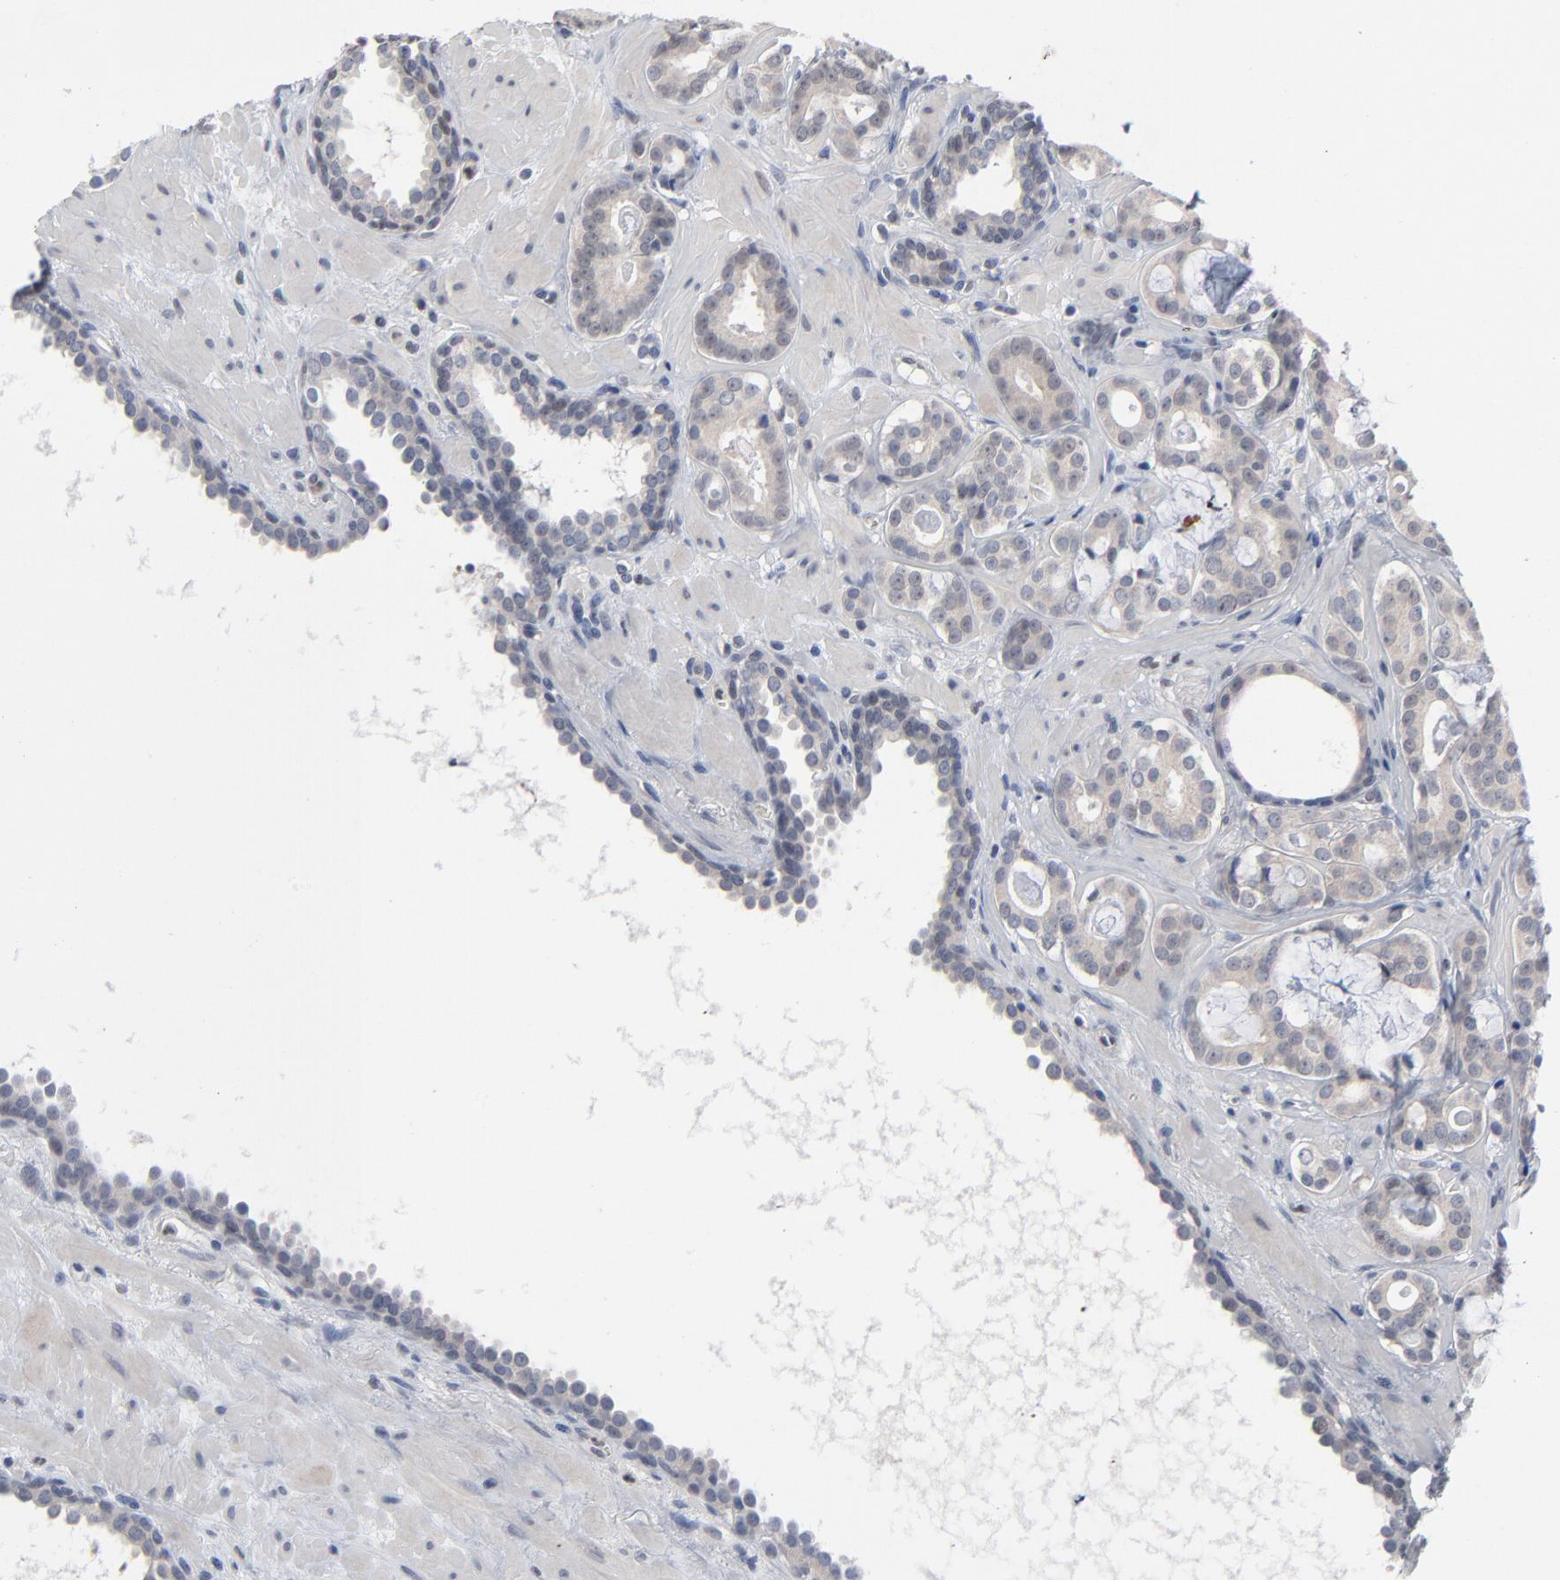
{"staining": {"intensity": "negative", "quantity": "none", "location": "none"}, "tissue": "prostate cancer", "cell_type": "Tumor cells", "image_type": "cancer", "snomed": [{"axis": "morphology", "description": "Adenocarcinoma, Low grade"}, {"axis": "topography", "description": "Prostate"}], "caption": "A histopathology image of prostate cancer (adenocarcinoma (low-grade)) stained for a protein reveals no brown staining in tumor cells.", "gene": "FOXN2", "patient": {"sex": "male", "age": 57}}